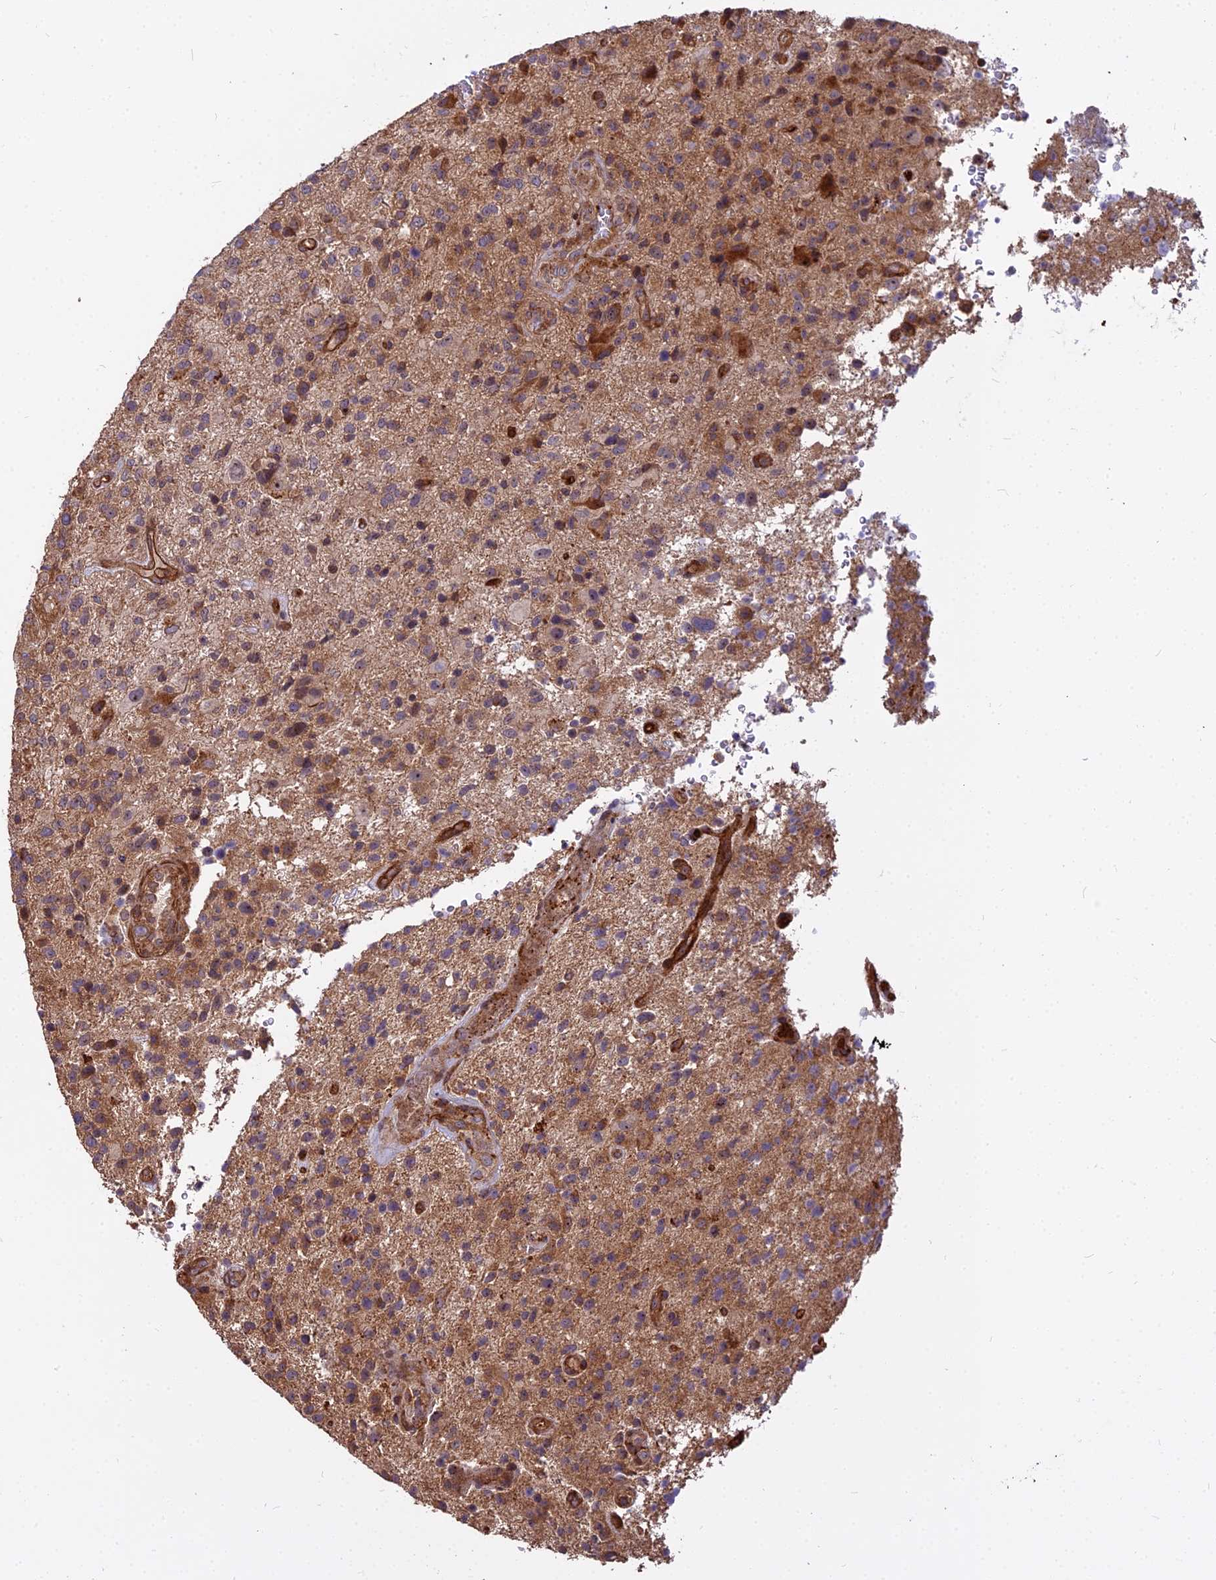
{"staining": {"intensity": "moderate", "quantity": ">75%", "location": "cytoplasmic/membranous"}, "tissue": "glioma", "cell_type": "Tumor cells", "image_type": "cancer", "snomed": [{"axis": "morphology", "description": "Glioma, malignant, High grade"}, {"axis": "topography", "description": "Brain"}], "caption": "There is medium levels of moderate cytoplasmic/membranous staining in tumor cells of high-grade glioma (malignant), as demonstrated by immunohistochemical staining (brown color).", "gene": "TCEA3", "patient": {"sex": "male", "age": 47}}